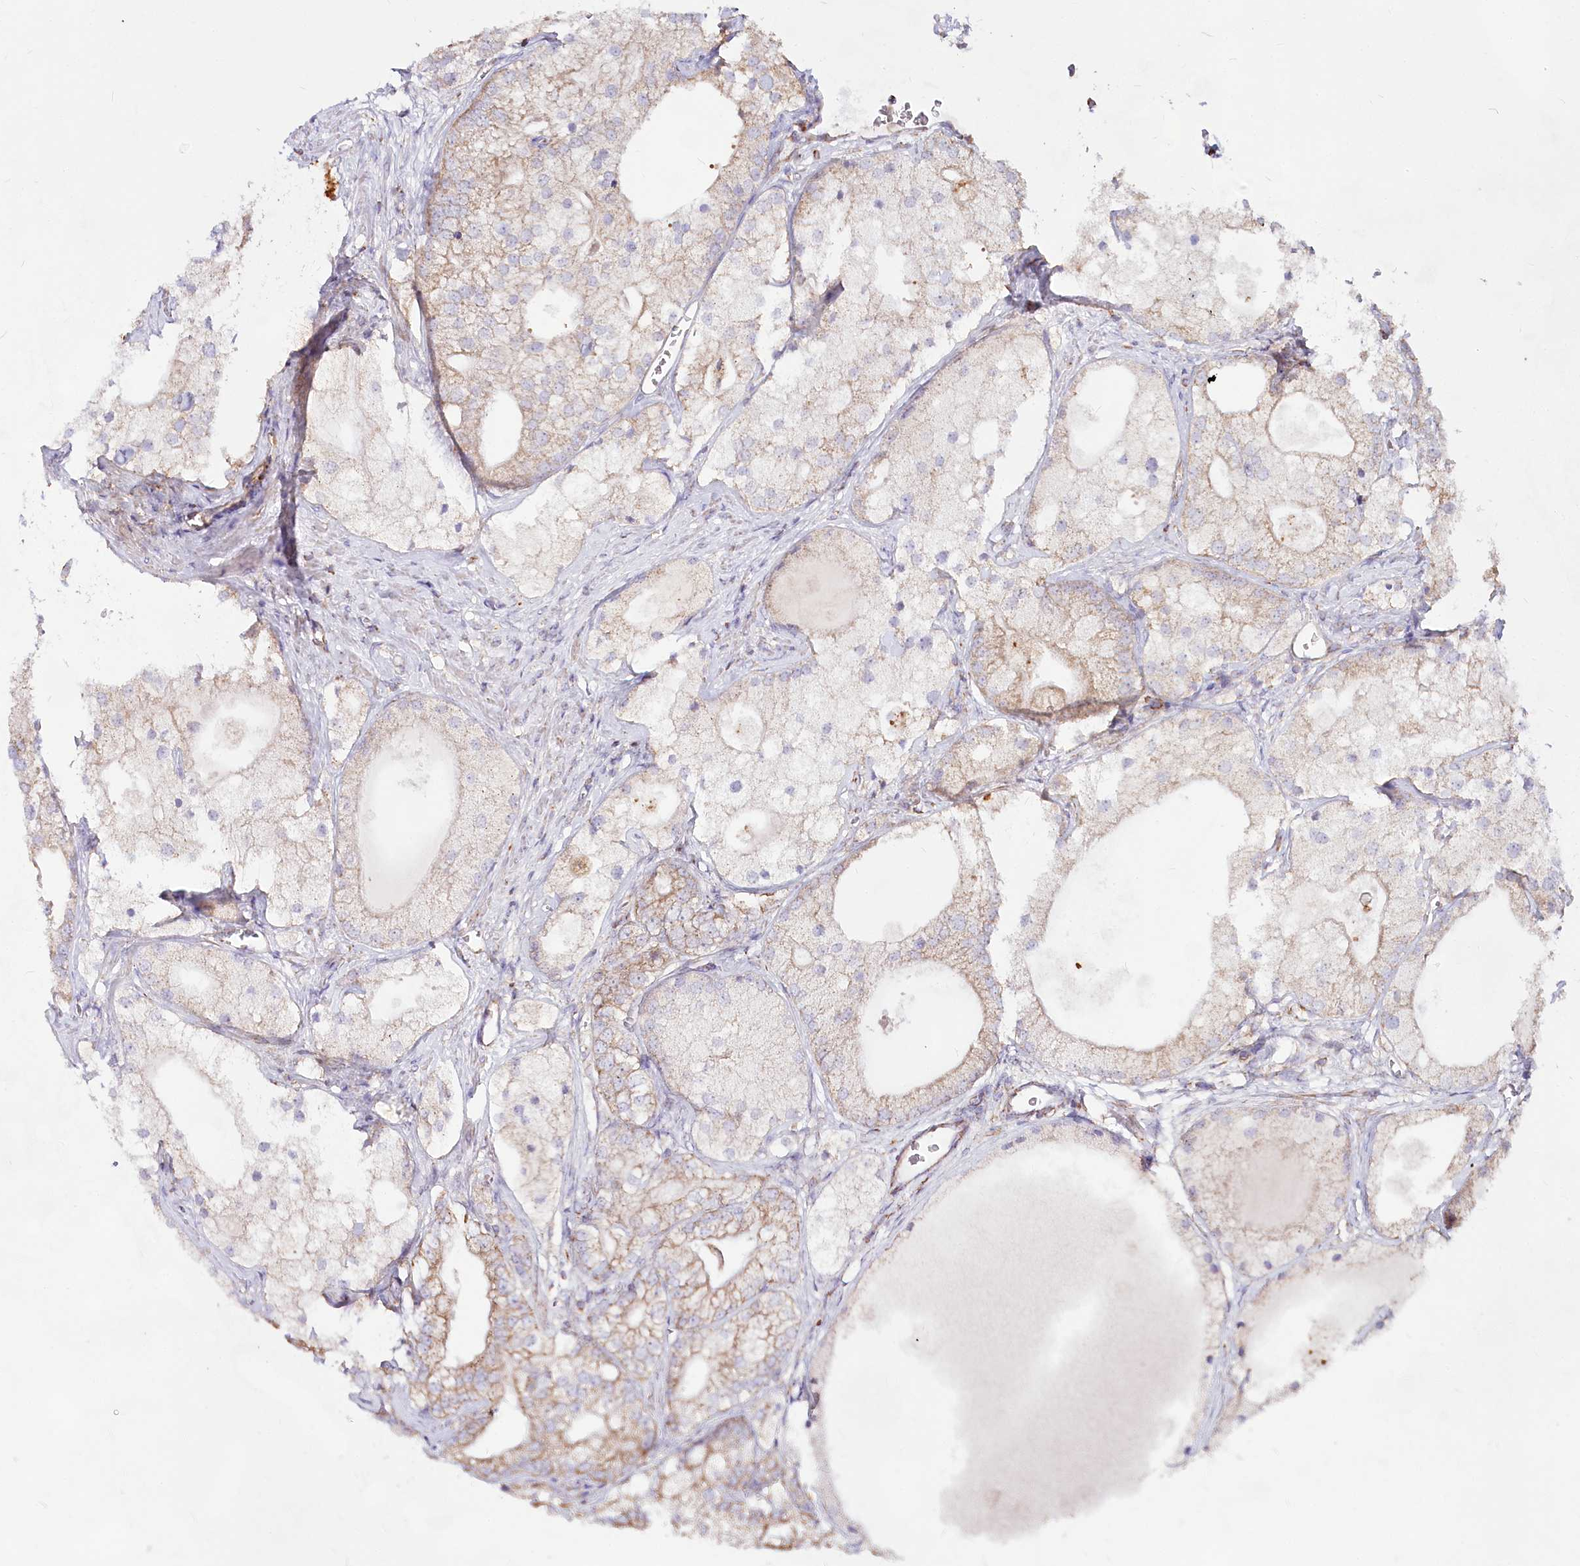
{"staining": {"intensity": "weak", "quantity": "<25%", "location": "cytoplasmic/membranous"}, "tissue": "prostate cancer", "cell_type": "Tumor cells", "image_type": "cancer", "snomed": [{"axis": "morphology", "description": "Adenocarcinoma, Low grade"}, {"axis": "topography", "description": "Prostate"}], "caption": "Immunohistochemistry of human prostate cancer (adenocarcinoma (low-grade)) demonstrates no expression in tumor cells.", "gene": "TASOR2", "patient": {"sex": "male", "age": 69}}